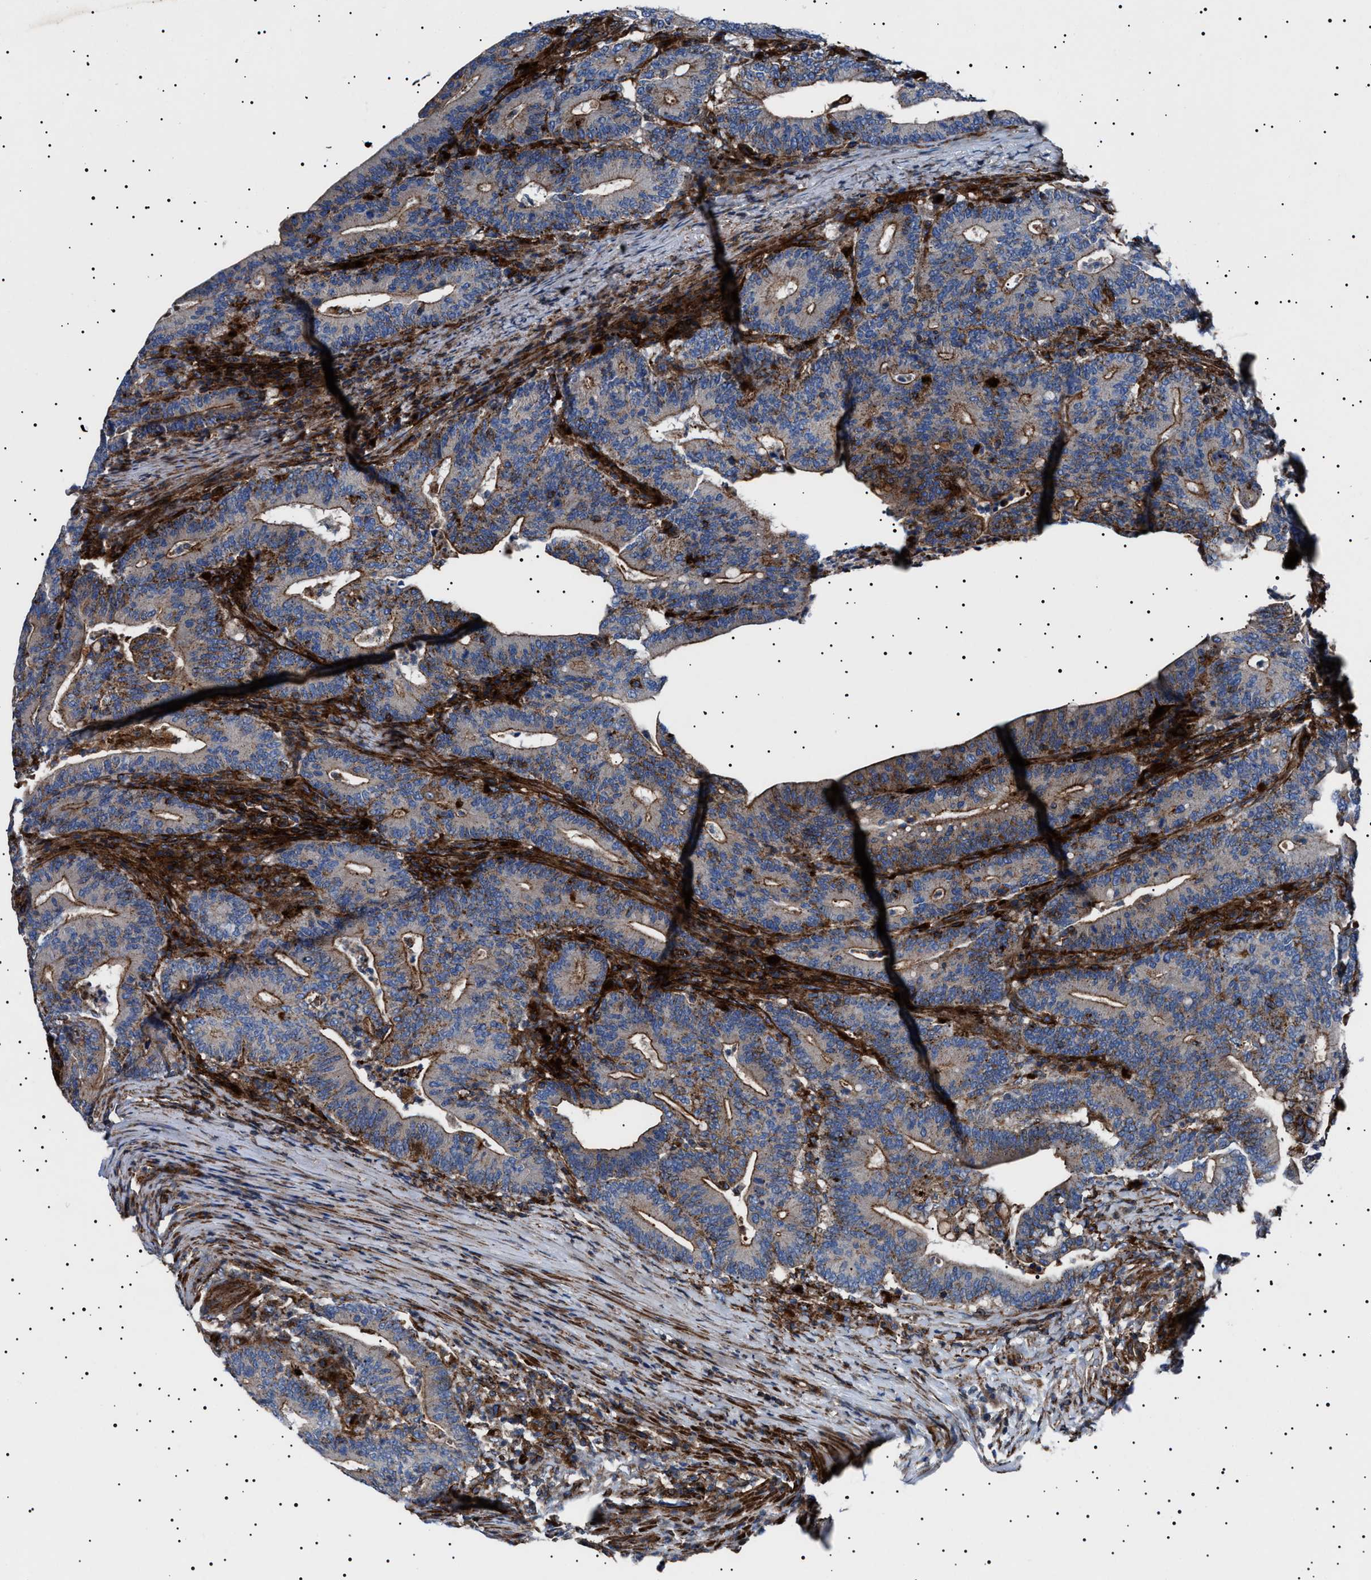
{"staining": {"intensity": "moderate", "quantity": ">75%", "location": "cytoplasmic/membranous"}, "tissue": "colorectal cancer", "cell_type": "Tumor cells", "image_type": "cancer", "snomed": [{"axis": "morphology", "description": "Adenocarcinoma, NOS"}, {"axis": "topography", "description": "Colon"}], "caption": "The histopathology image shows staining of colorectal adenocarcinoma, revealing moderate cytoplasmic/membranous protein expression (brown color) within tumor cells. (DAB IHC with brightfield microscopy, high magnification).", "gene": "NEU1", "patient": {"sex": "female", "age": 66}}